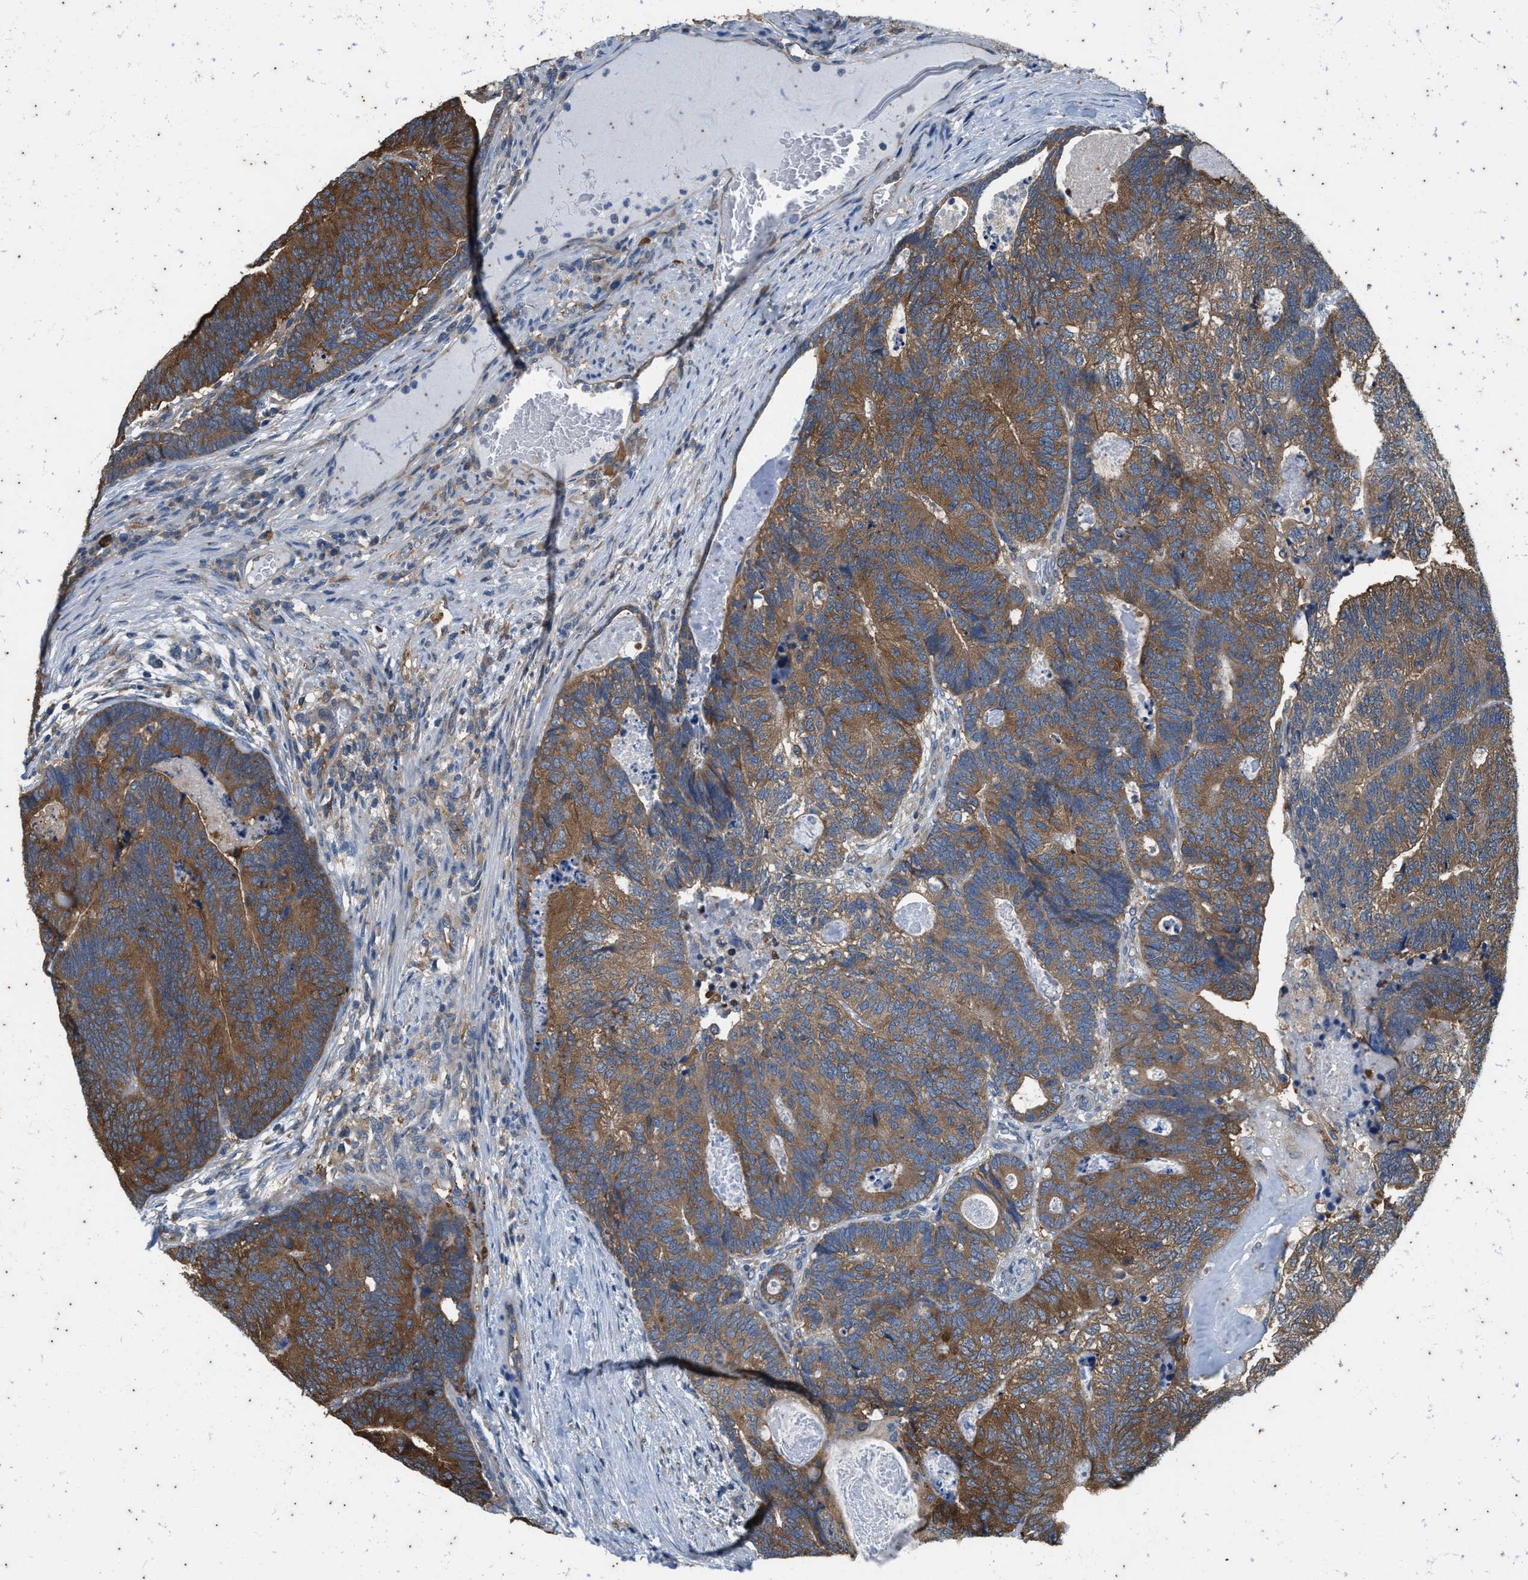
{"staining": {"intensity": "strong", "quantity": ">75%", "location": "cytoplasmic/membranous"}, "tissue": "colorectal cancer", "cell_type": "Tumor cells", "image_type": "cancer", "snomed": [{"axis": "morphology", "description": "Adenocarcinoma, NOS"}, {"axis": "topography", "description": "Colon"}], "caption": "Human colorectal cancer (adenocarcinoma) stained with a brown dye displays strong cytoplasmic/membranous positive positivity in about >75% of tumor cells.", "gene": "COX19", "patient": {"sex": "female", "age": 67}}